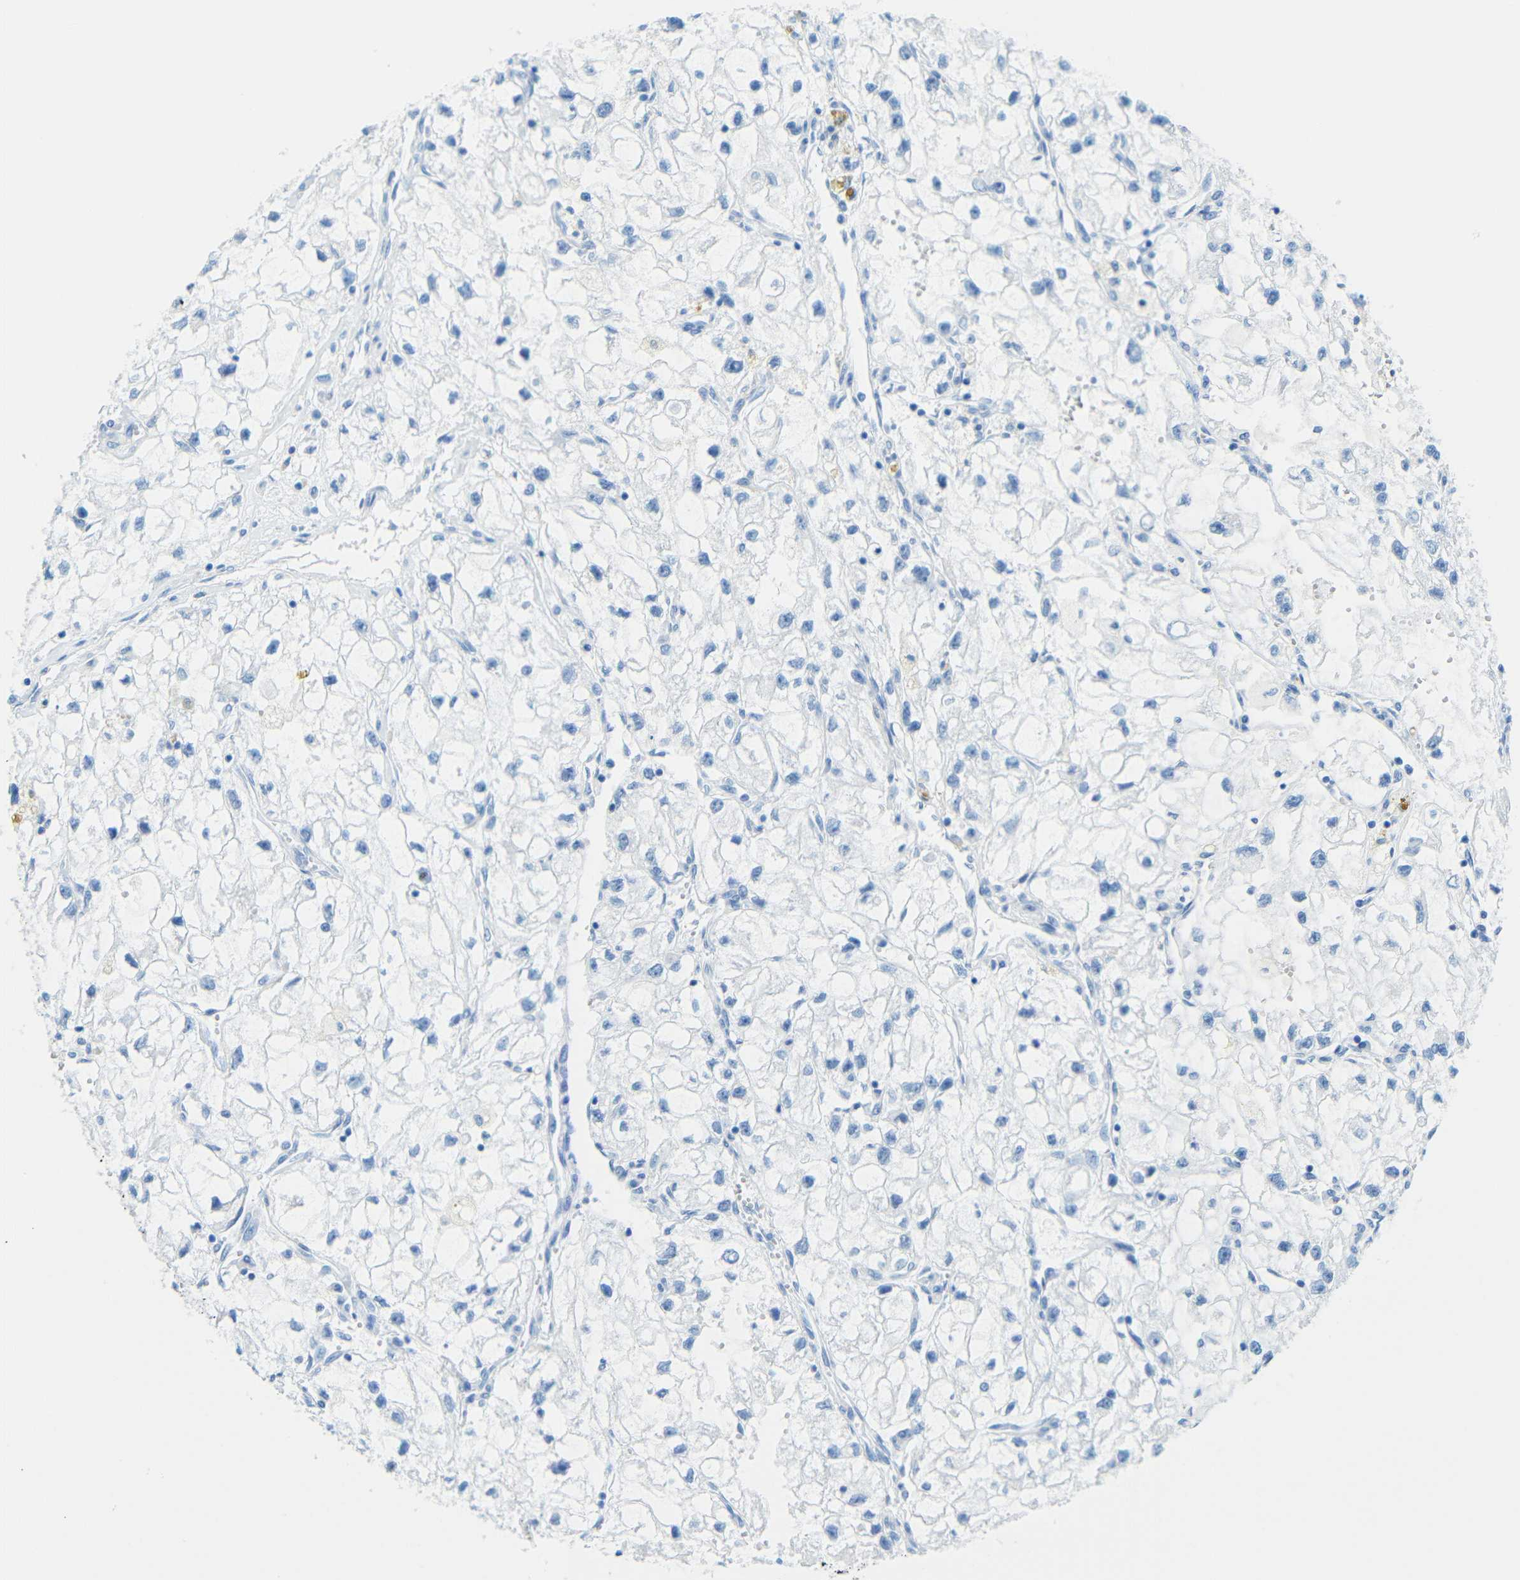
{"staining": {"intensity": "negative", "quantity": "none", "location": "none"}, "tissue": "renal cancer", "cell_type": "Tumor cells", "image_type": "cancer", "snomed": [{"axis": "morphology", "description": "Adenocarcinoma, NOS"}, {"axis": "topography", "description": "Kidney"}], "caption": "Tumor cells are negative for protein expression in human renal cancer (adenocarcinoma). (Immunohistochemistry, brightfield microscopy, high magnification).", "gene": "TUBB4B", "patient": {"sex": "female", "age": 70}}